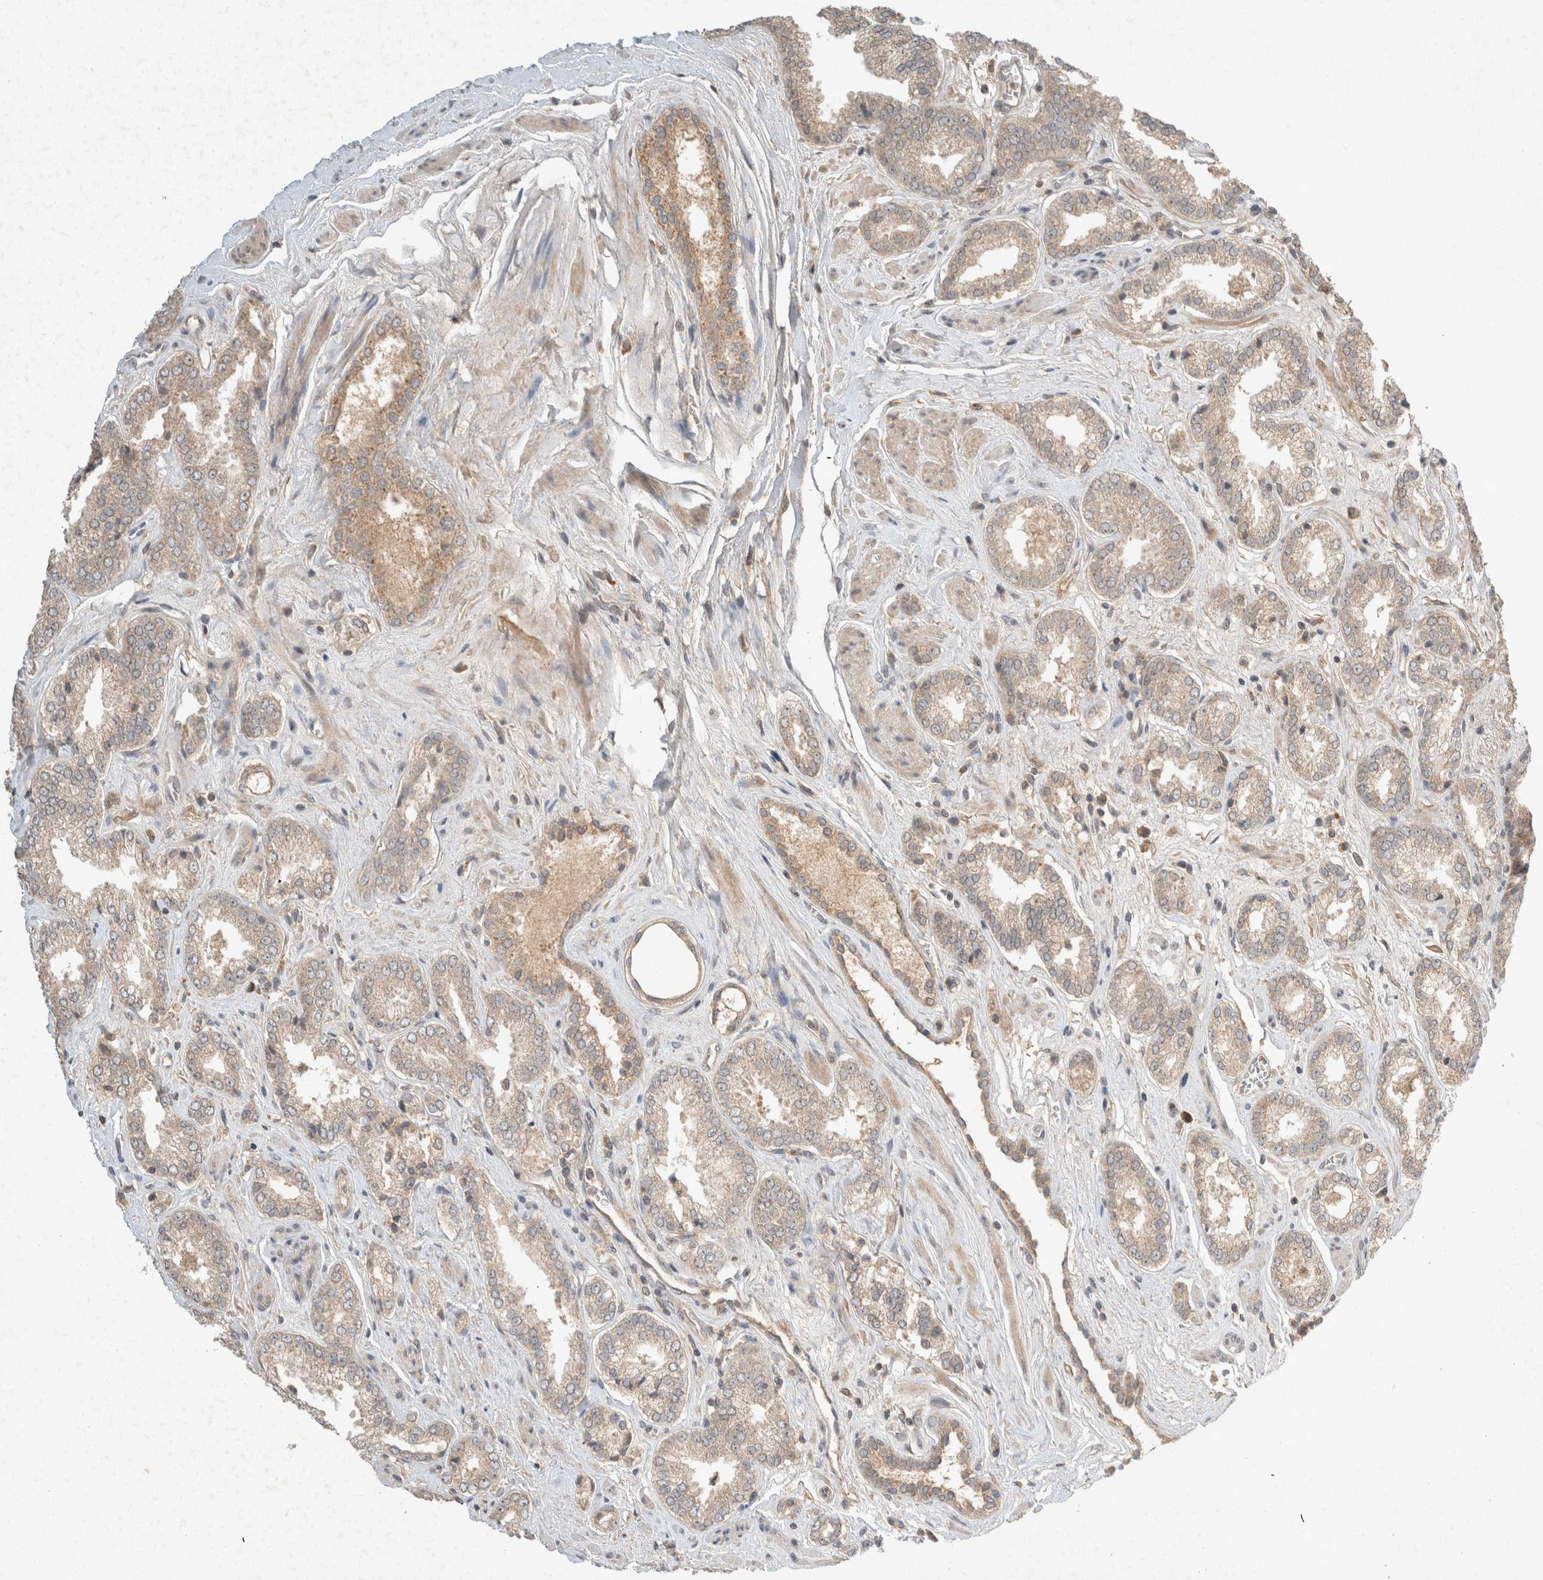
{"staining": {"intensity": "weak", "quantity": "25%-75%", "location": "cytoplasmic/membranous"}, "tissue": "prostate cancer", "cell_type": "Tumor cells", "image_type": "cancer", "snomed": [{"axis": "morphology", "description": "Adenocarcinoma, Low grade"}, {"axis": "topography", "description": "Prostate"}], "caption": "There is low levels of weak cytoplasmic/membranous staining in tumor cells of prostate cancer (adenocarcinoma (low-grade)), as demonstrated by immunohistochemical staining (brown color).", "gene": "LOXL2", "patient": {"sex": "male", "age": 62}}